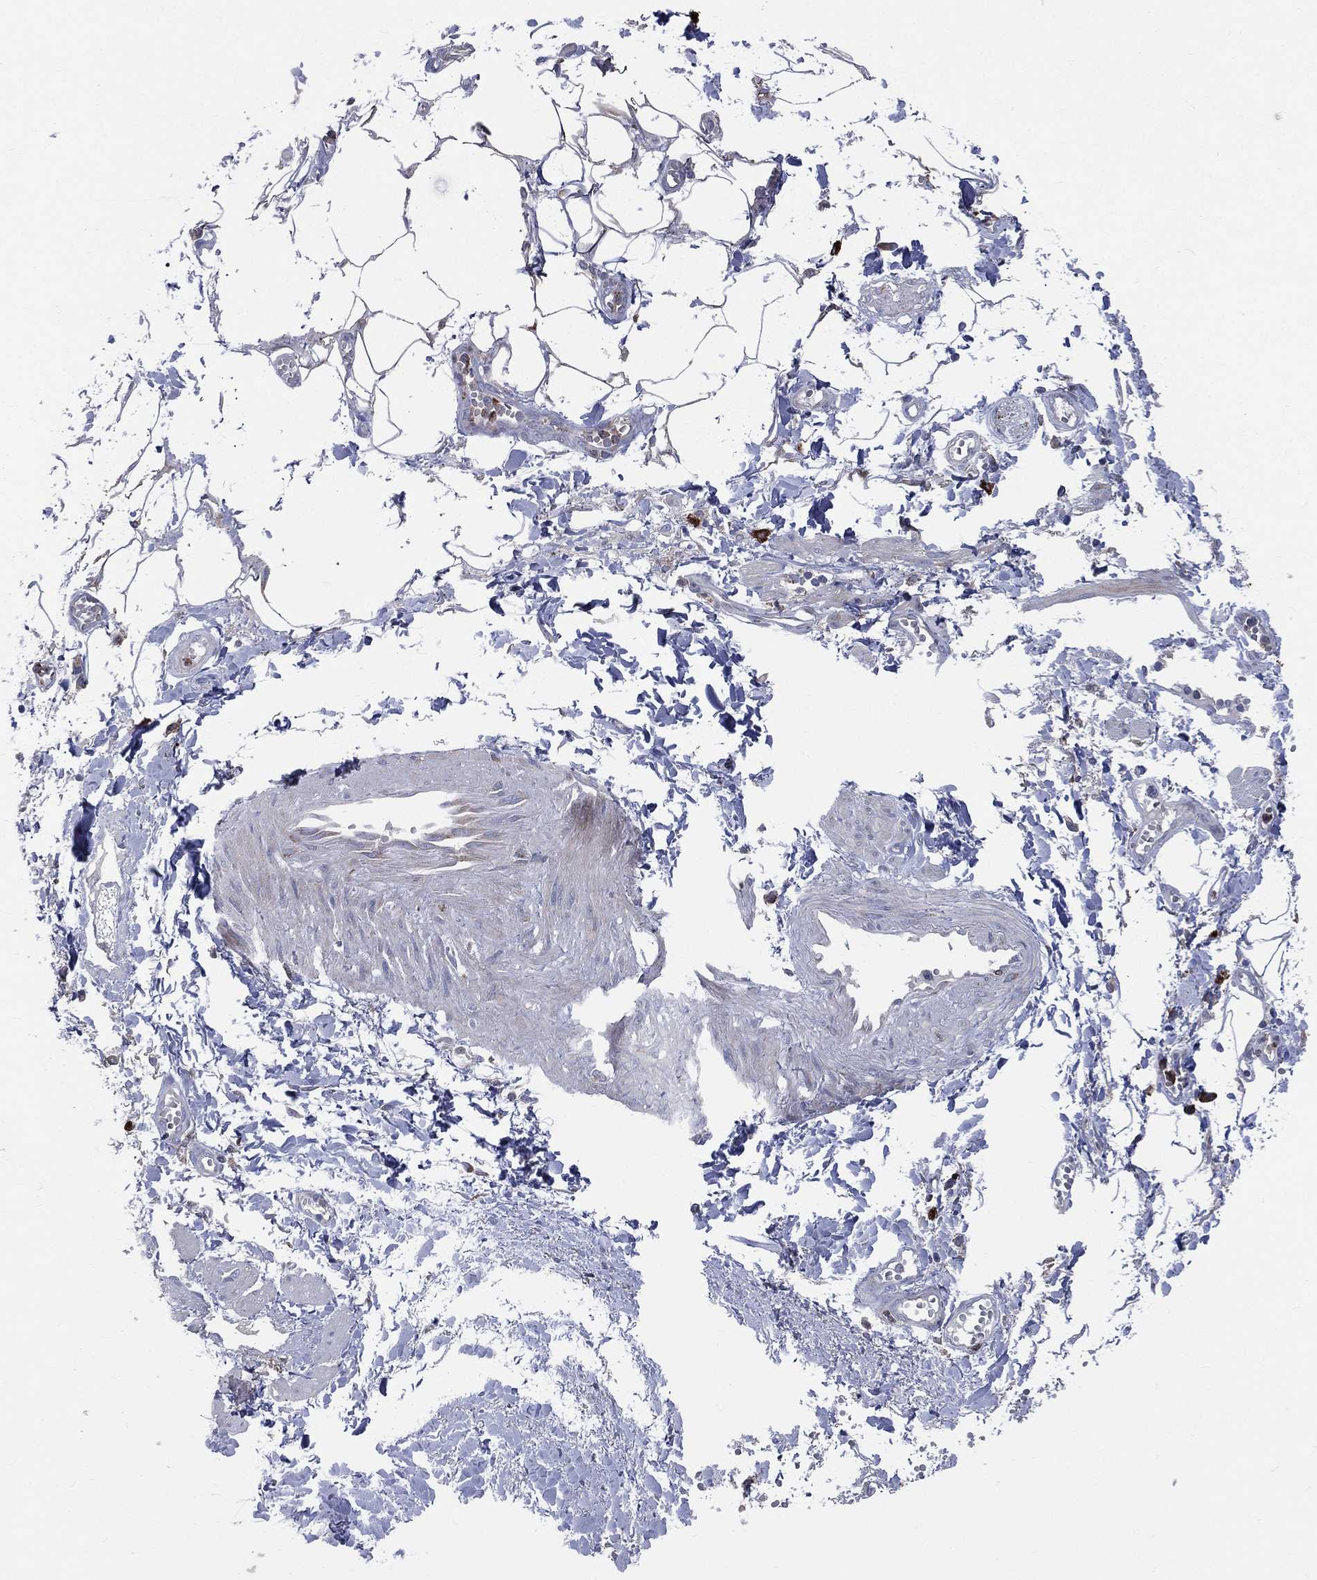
{"staining": {"intensity": "negative", "quantity": "none", "location": "none"}, "tissue": "adipose tissue", "cell_type": "Adipocytes", "image_type": "normal", "snomed": [{"axis": "morphology", "description": "Normal tissue, NOS"}, {"axis": "morphology", "description": "Squamous cell carcinoma, NOS"}, {"axis": "topography", "description": "Cartilage tissue"}, {"axis": "topography", "description": "Lung"}], "caption": "Immunohistochemistry (IHC) micrograph of normal human adipose tissue stained for a protein (brown), which shows no staining in adipocytes.", "gene": "CCDC159", "patient": {"sex": "male", "age": 66}}